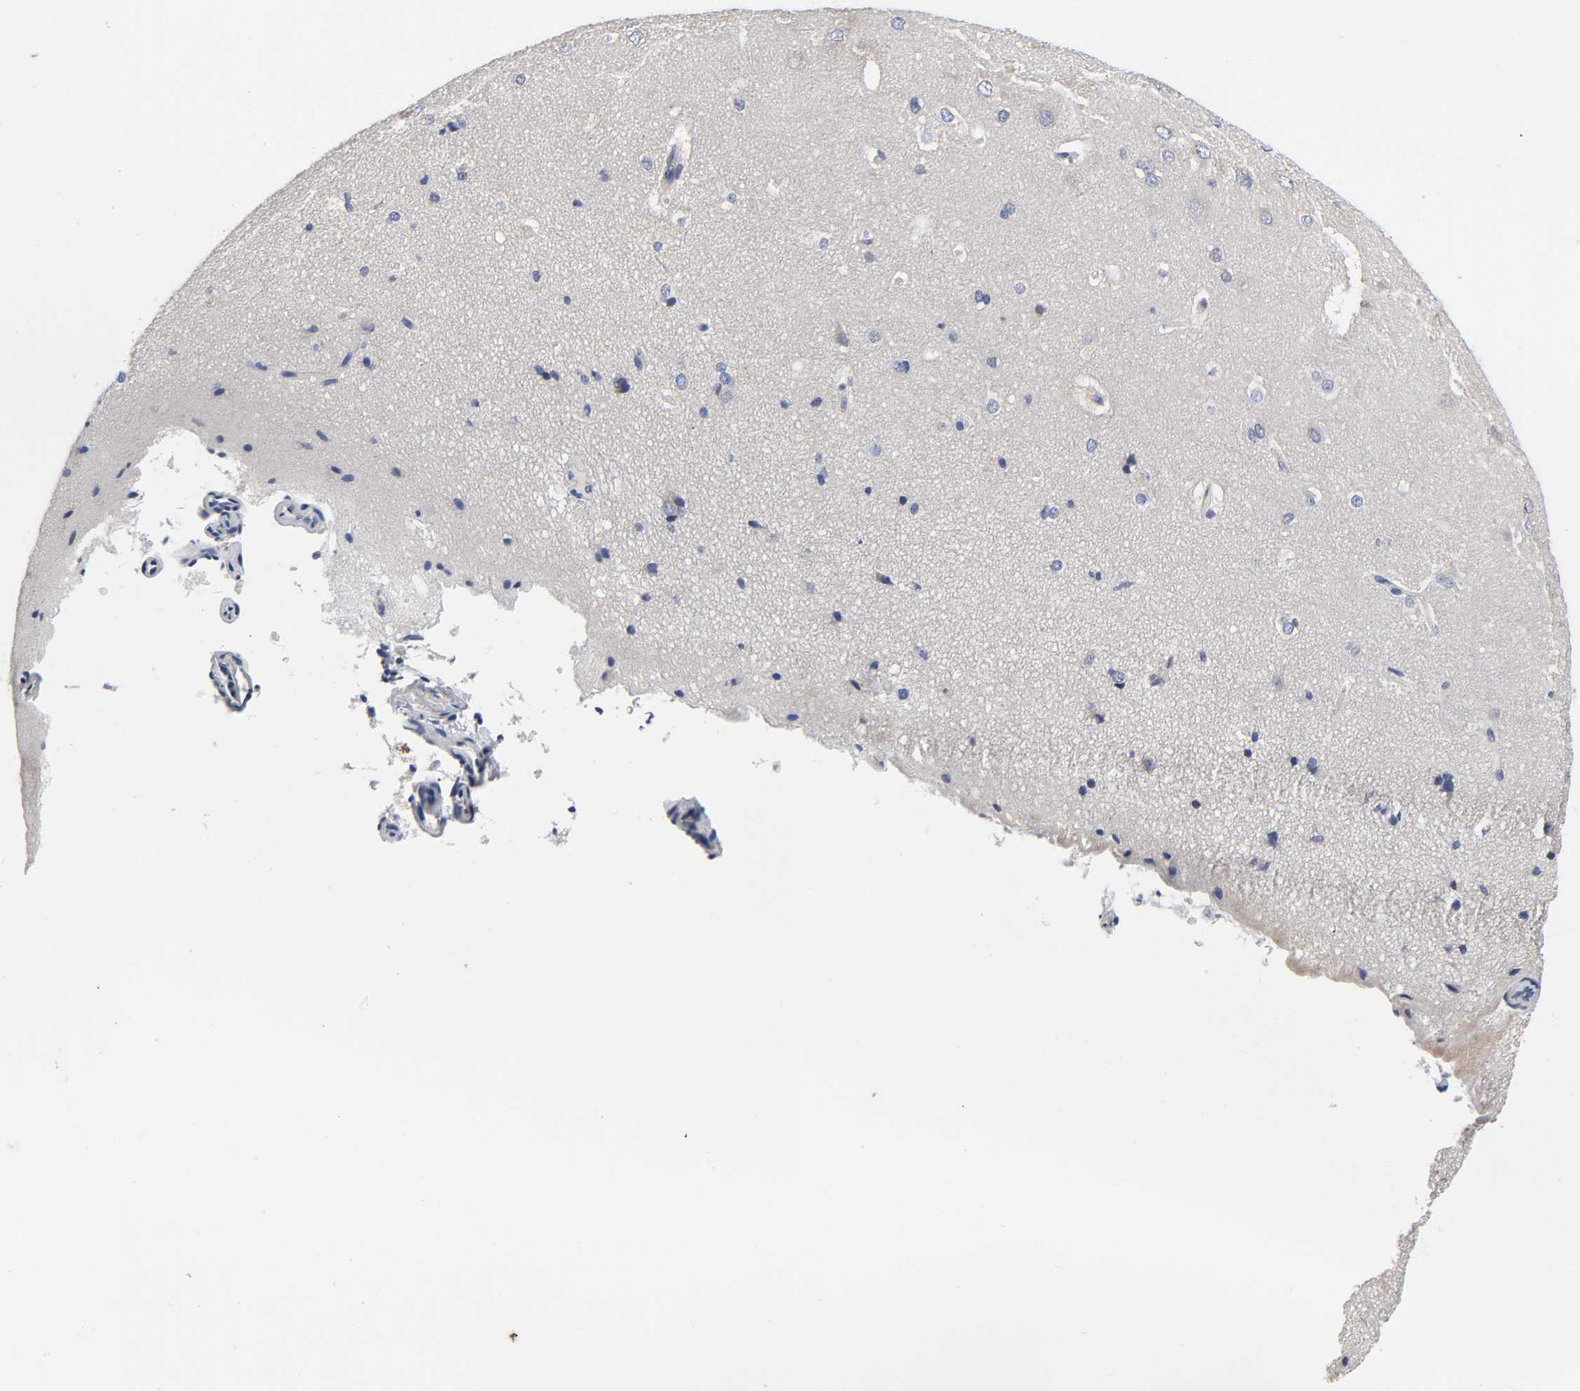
{"staining": {"intensity": "negative", "quantity": "none", "location": "none"}, "tissue": "cerebral cortex", "cell_type": "Endothelial cells", "image_type": "normal", "snomed": [{"axis": "morphology", "description": "Normal tissue, NOS"}, {"axis": "topography", "description": "Cerebral cortex"}], "caption": "Normal cerebral cortex was stained to show a protein in brown. There is no significant positivity in endothelial cells.", "gene": "AOPEP", "patient": {"sex": "male", "age": 45}}